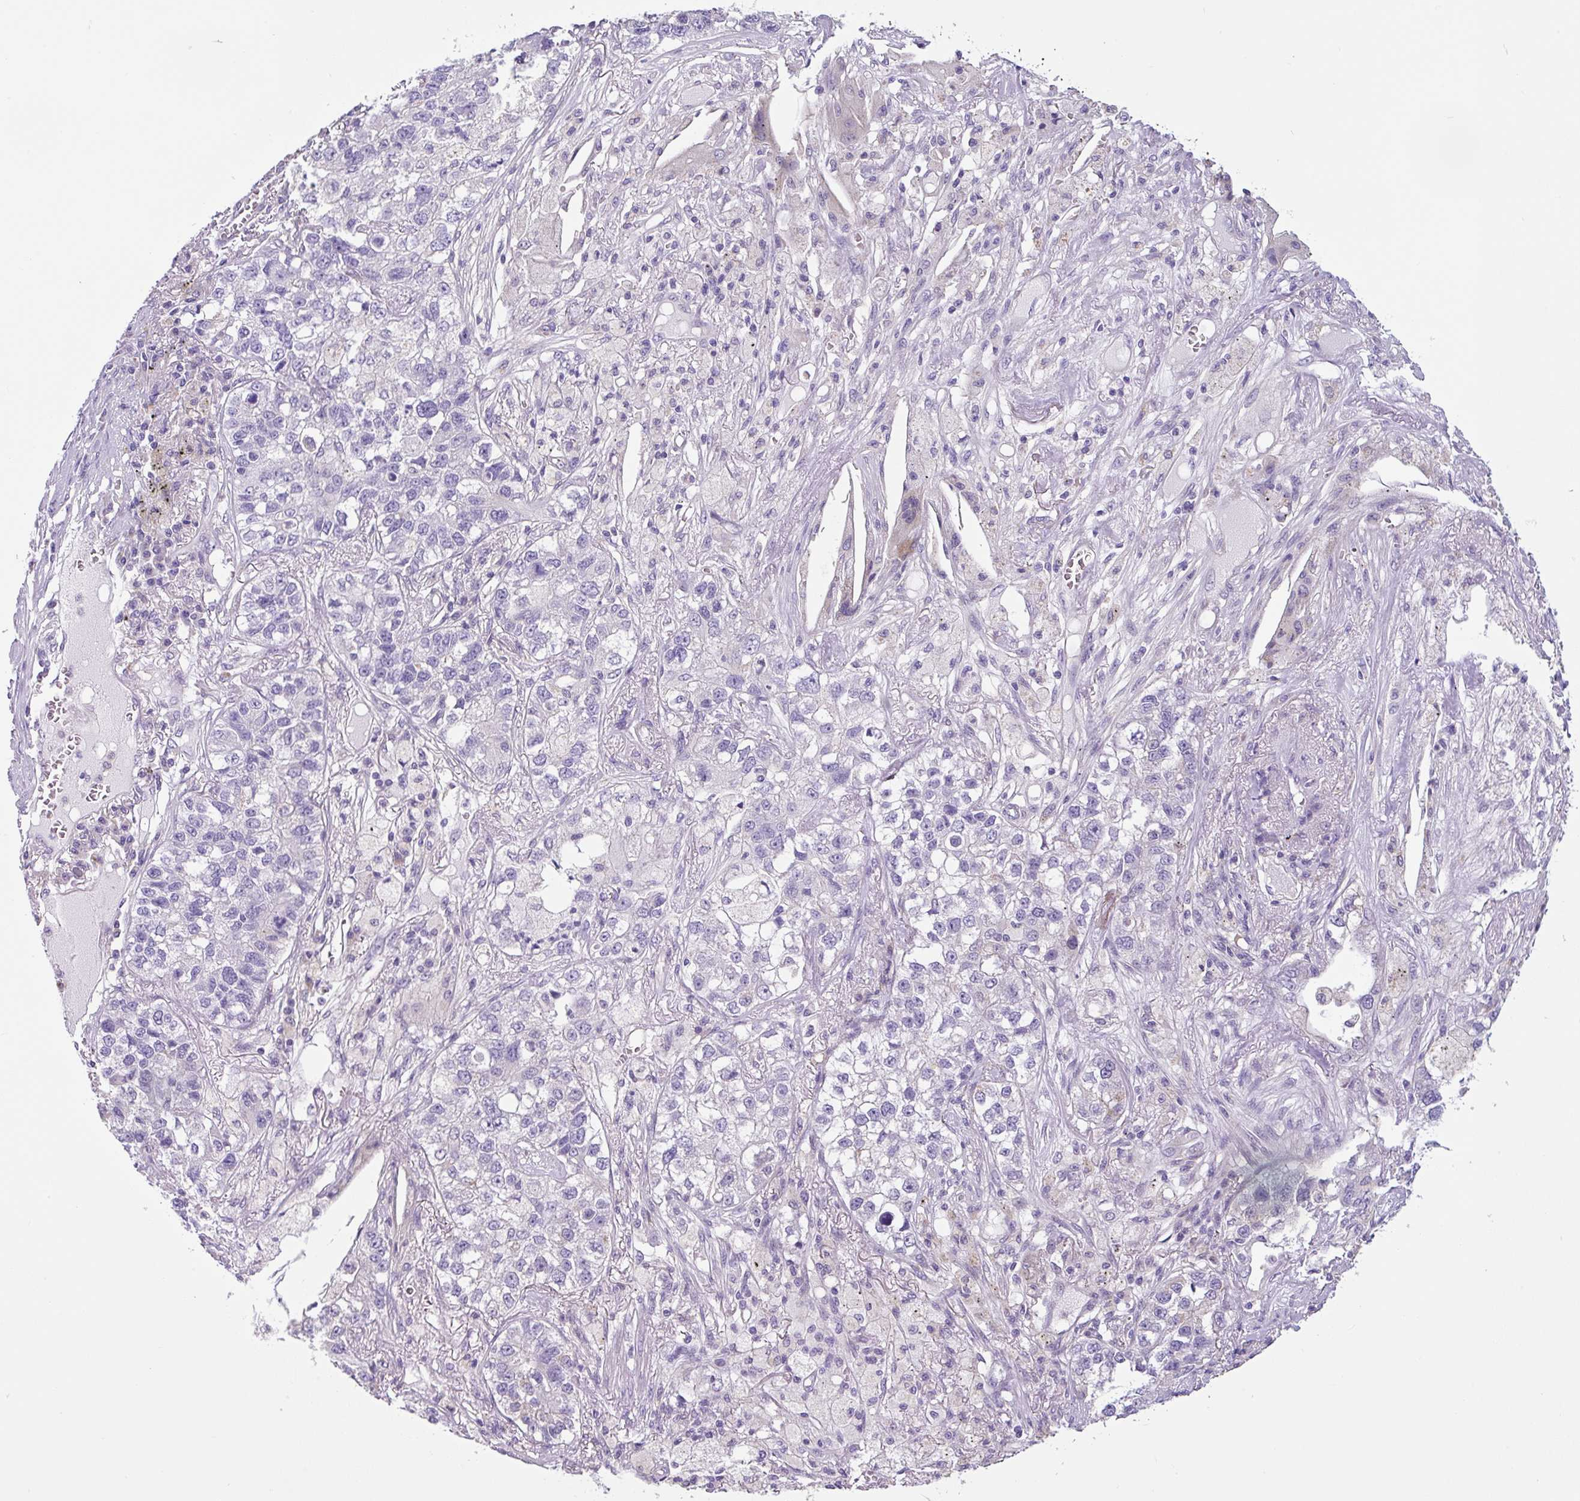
{"staining": {"intensity": "negative", "quantity": "none", "location": "none"}, "tissue": "lung cancer", "cell_type": "Tumor cells", "image_type": "cancer", "snomed": [{"axis": "morphology", "description": "Adenocarcinoma, NOS"}, {"axis": "topography", "description": "Lung"}], "caption": "The micrograph reveals no significant expression in tumor cells of adenocarcinoma (lung). (DAB IHC with hematoxylin counter stain).", "gene": "GORASP1", "patient": {"sex": "male", "age": 49}}